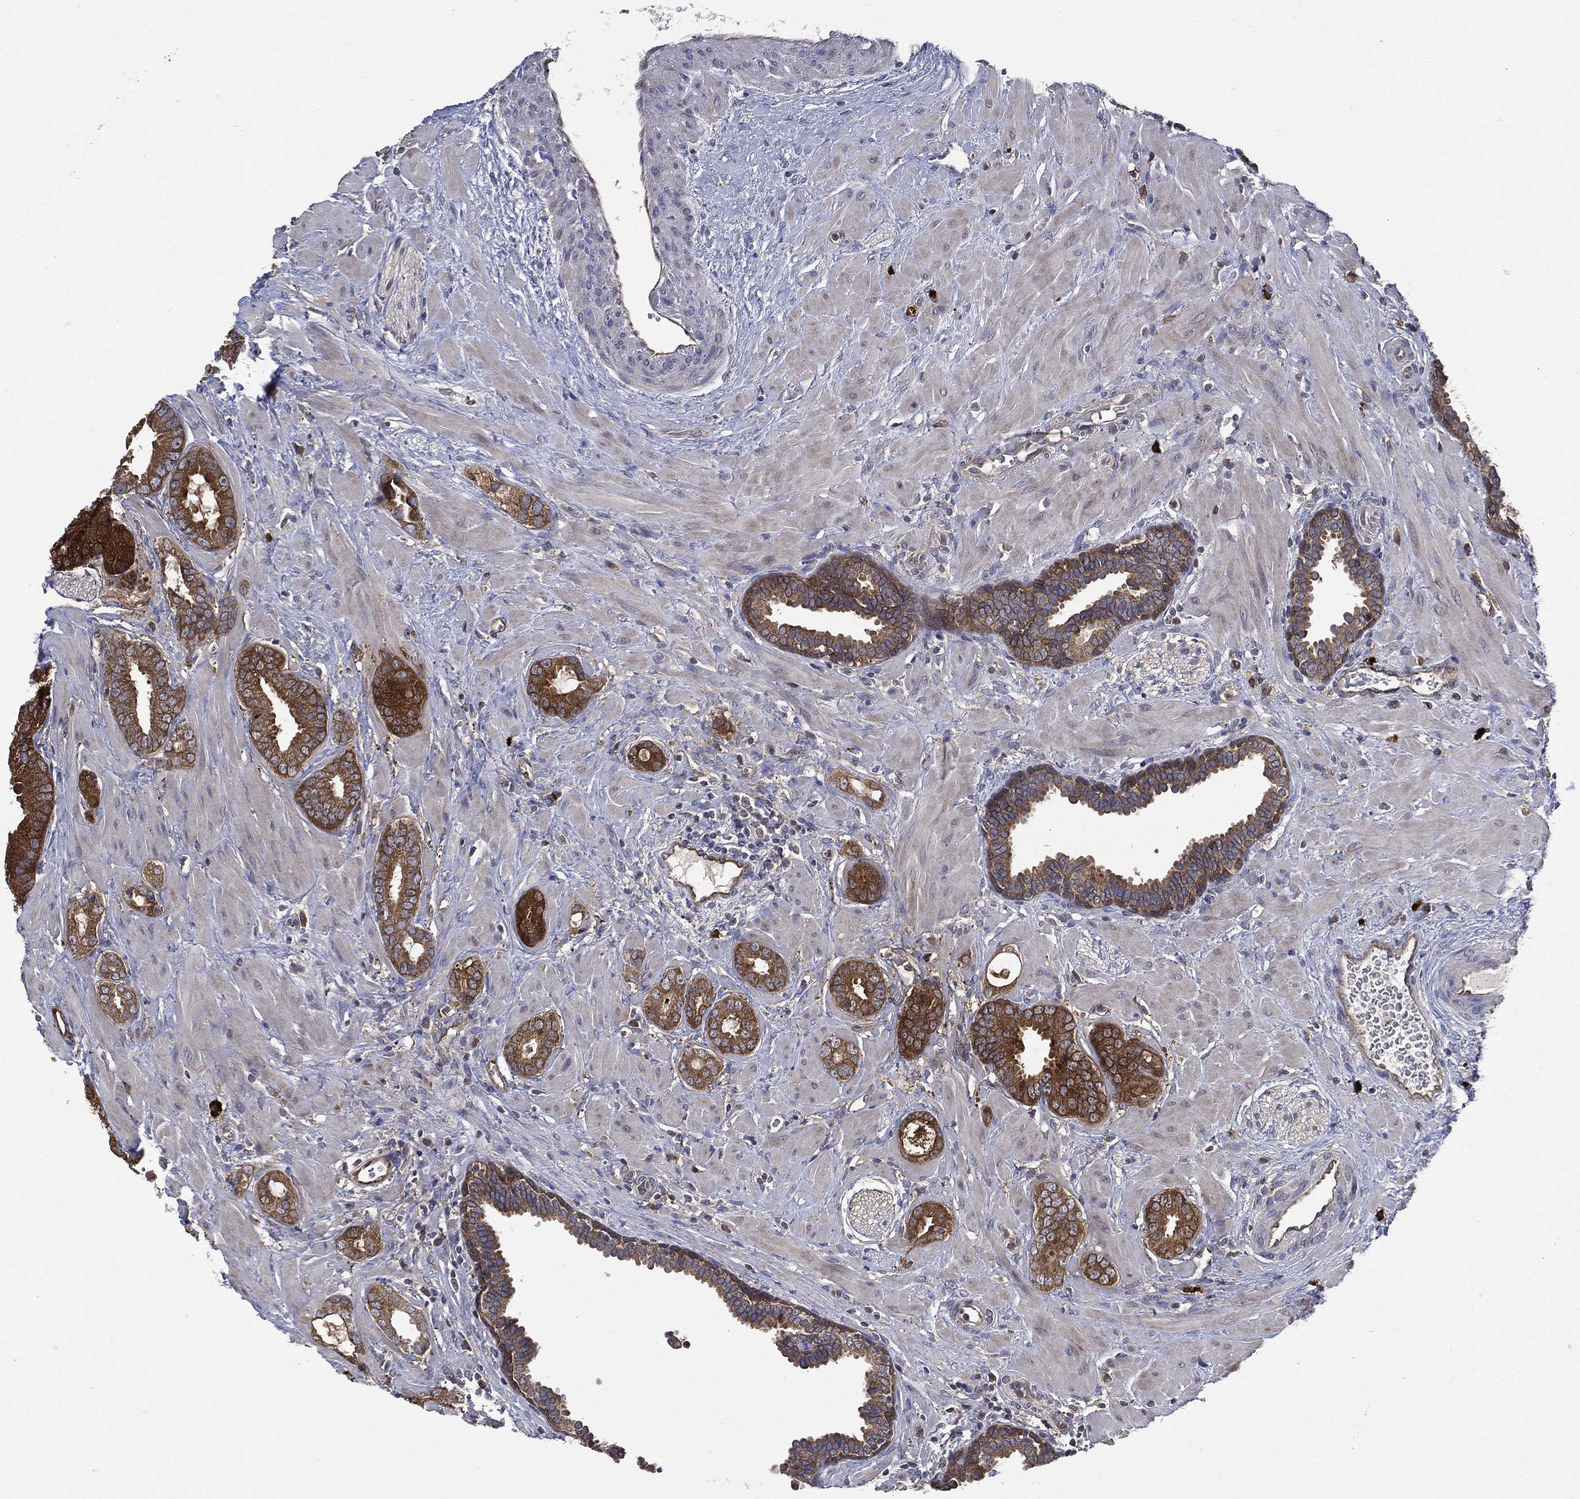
{"staining": {"intensity": "strong", "quantity": ">75%", "location": "cytoplasmic/membranous"}, "tissue": "prostate cancer", "cell_type": "Tumor cells", "image_type": "cancer", "snomed": [{"axis": "morphology", "description": "Adenocarcinoma, Low grade"}, {"axis": "topography", "description": "Prostate"}], "caption": "Prostate adenocarcinoma (low-grade) tissue shows strong cytoplasmic/membranous staining in about >75% of tumor cells", "gene": "SMPD3", "patient": {"sex": "male", "age": 68}}